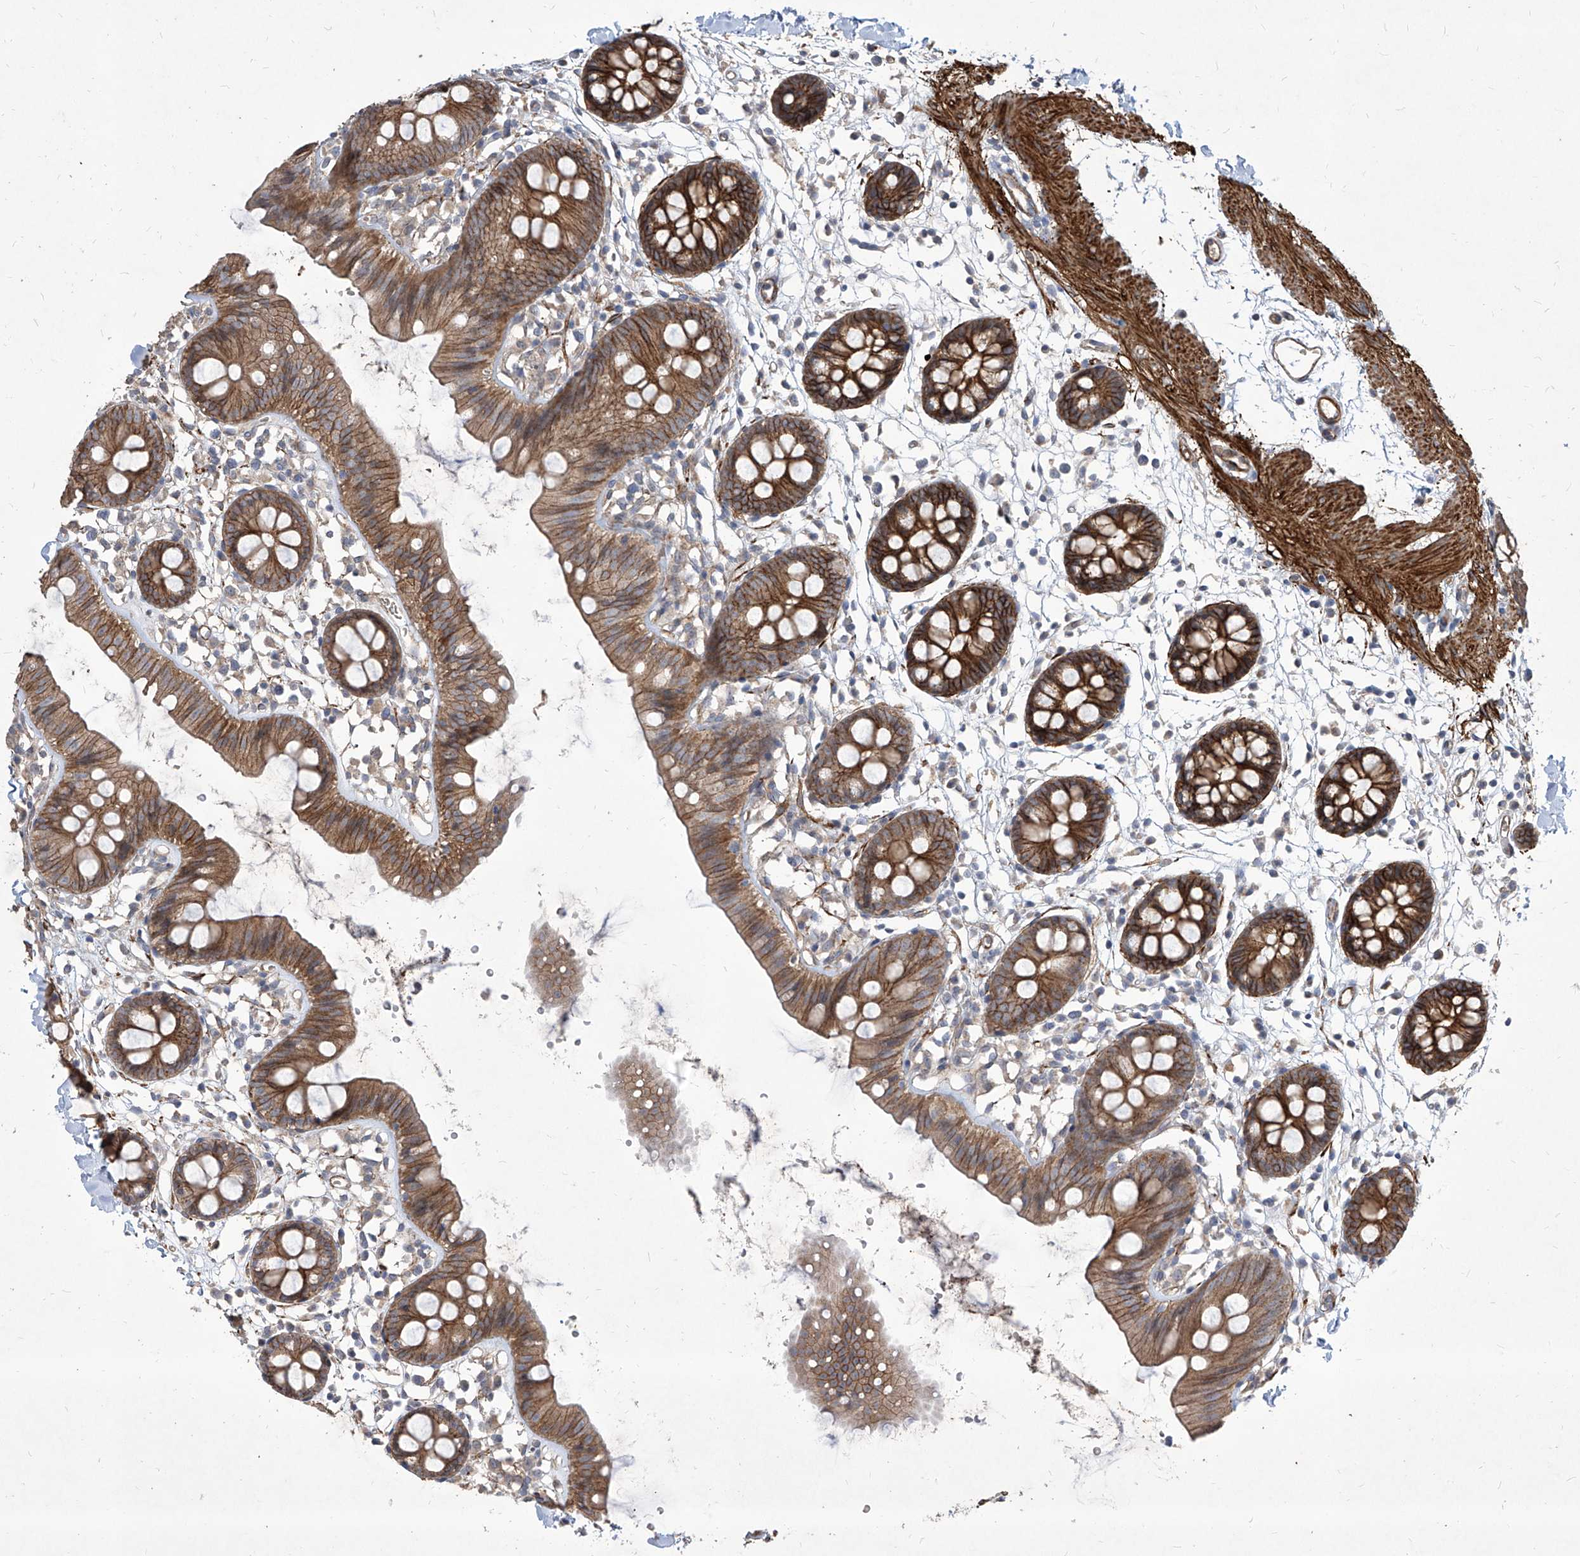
{"staining": {"intensity": "strong", "quantity": ">75%", "location": "cytoplasmic/membranous"}, "tissue": "colon", "cell_type": "Endothelial cells", "image_type": "normal", "snomed": [{"axis": "morphology", "description": "Normal tissue, NOS"}, {"axis": "topography", "description": "Colon"}], "caption": "Approximately >75% of endothelial cells in unremarkable colon display strong cytoplasmic/membranous protein expression as visualized by brown immunohistochemical staining.", "gene": "FAM83B", "patient": {"sex": "male", "age": 56}}